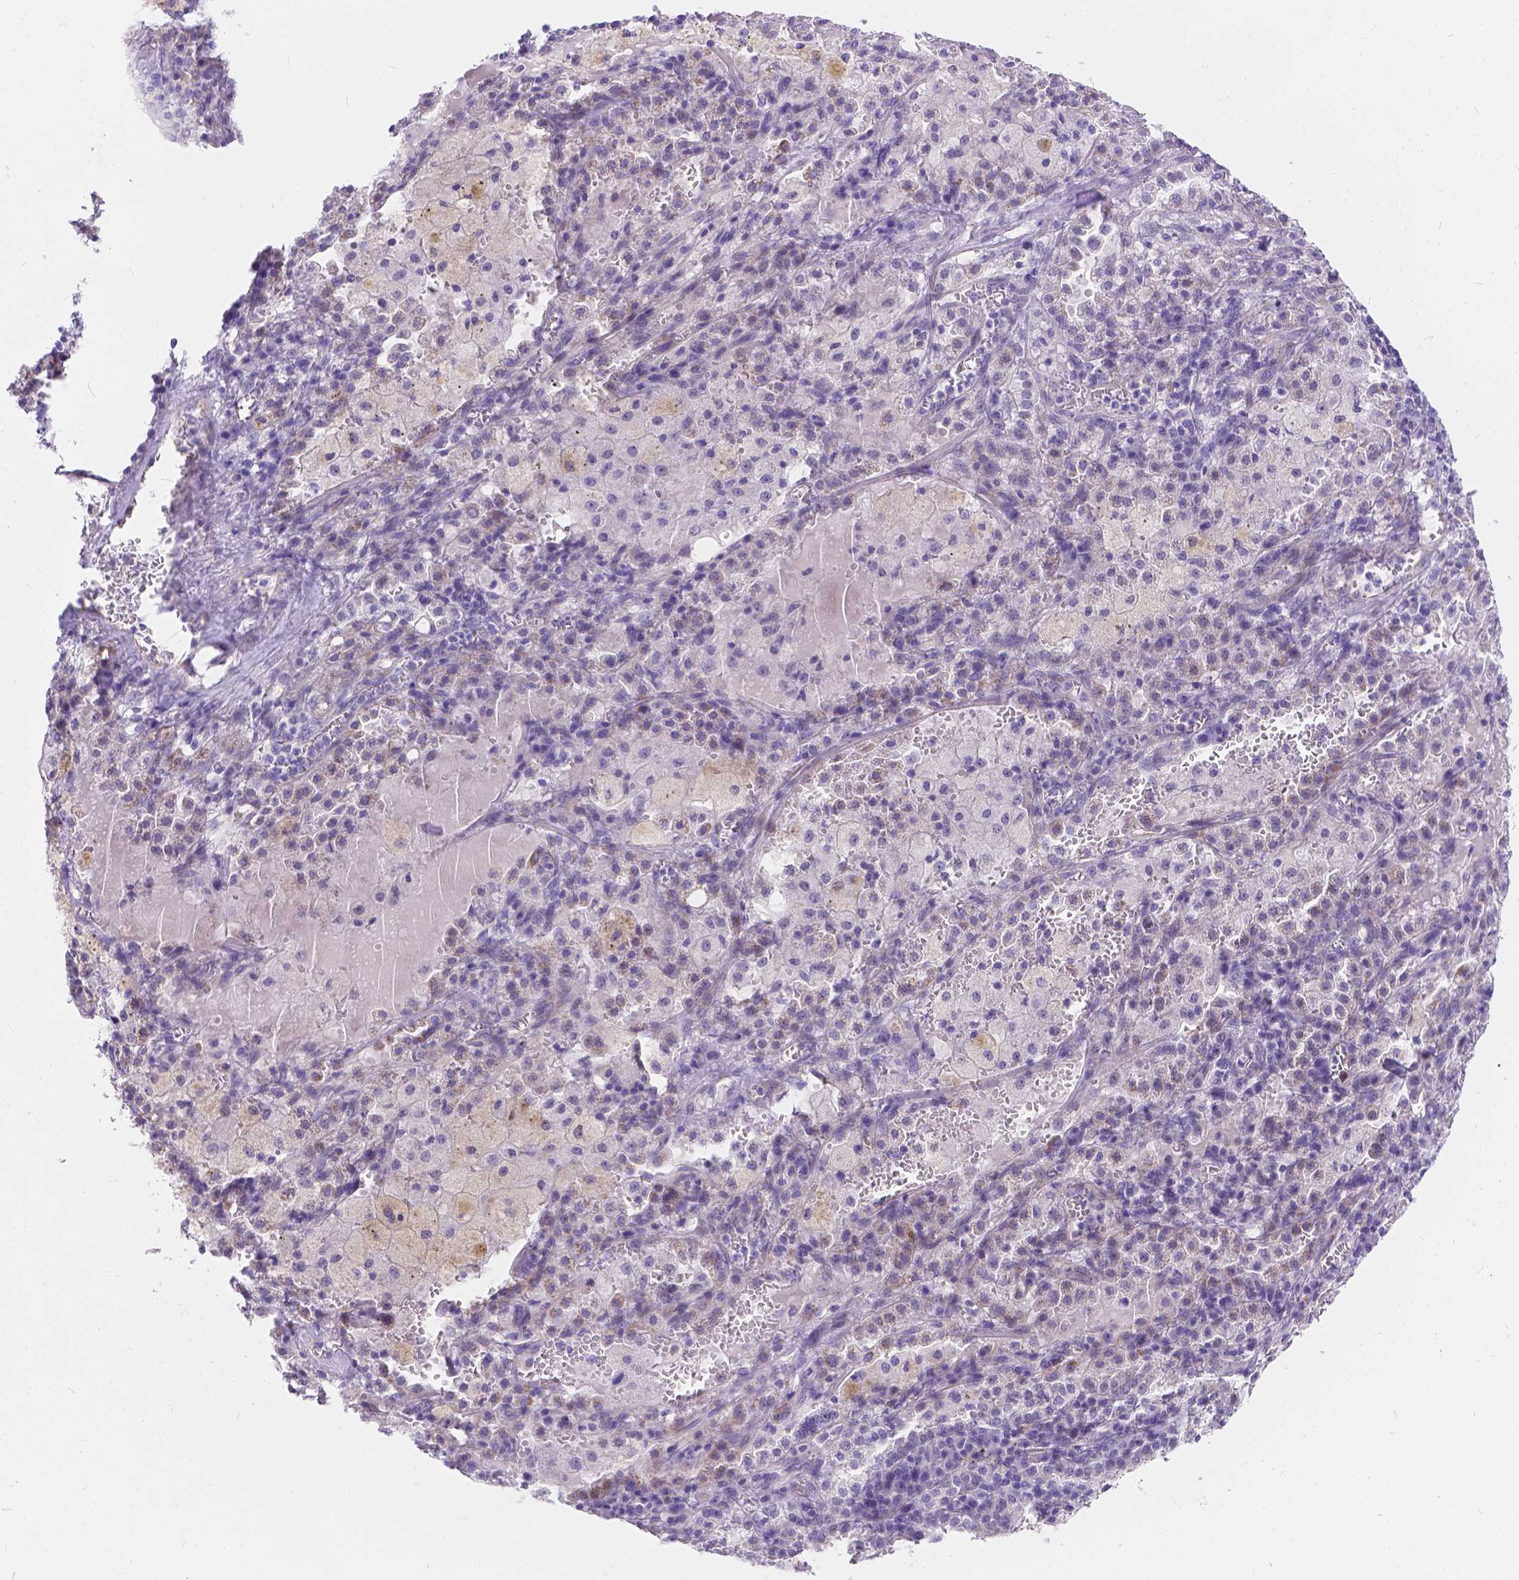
{"staining": {"intensity": "weak", "quantity": "<25%", "location": "cytoplasmic/membranous"}, "tissue": "lung cancer", "cell_type": "Tumor cells", "image_type": "cancer", "snomed": [{"axis": "morphology", "description": "Adenocarcinoma, NOS"}, {"axis": "topography", "description": "Lung"}], "caption": "Tumor cells are negative for brown protein staining in lung adenocarcinoma.", "gene": "DLEC1", "patient": {"sex": "male", "age": 57}}